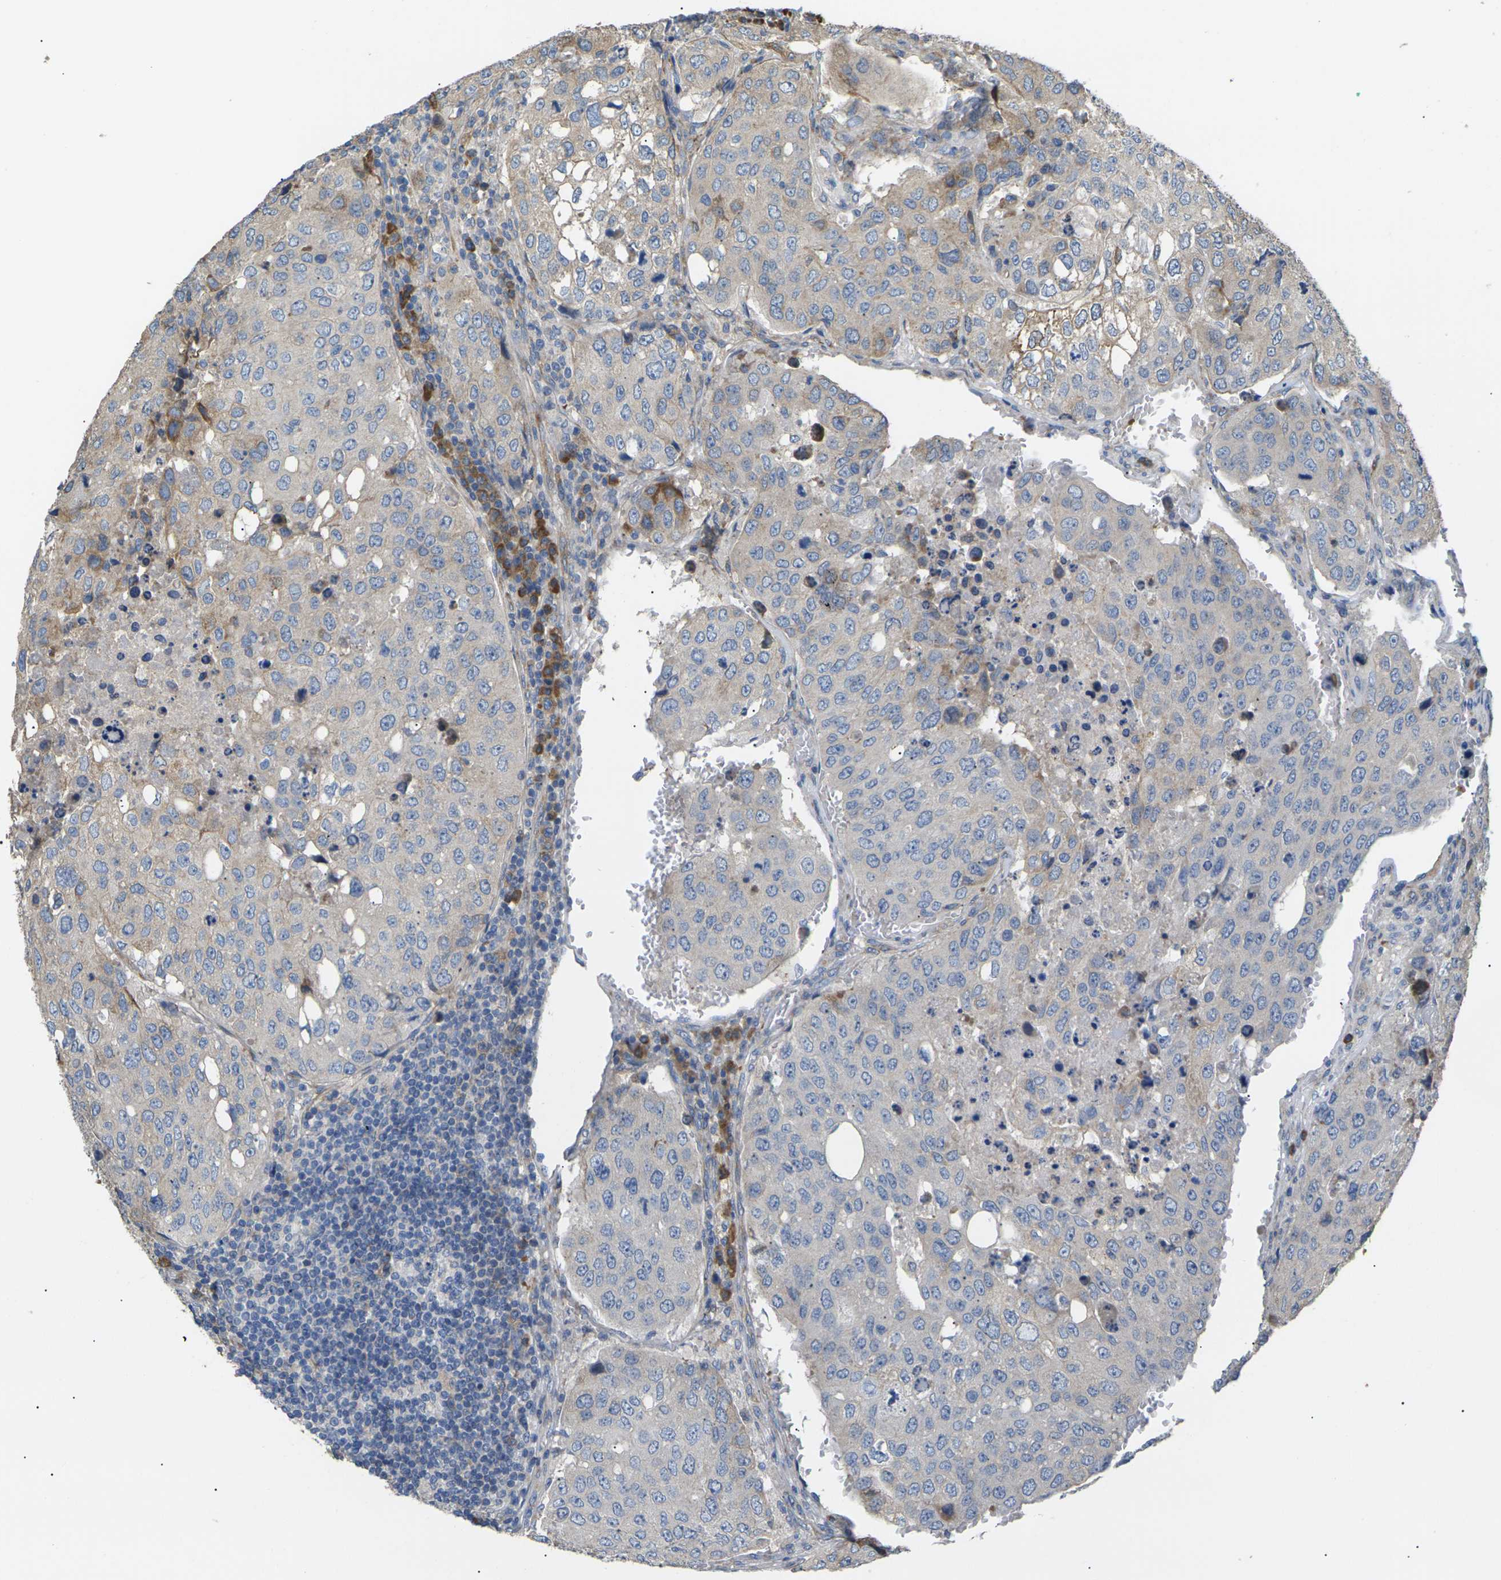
{"staining": {"intensity": "negative", "quantity": "none", "location": "none"}, "tissue": "urothelial cancer", "cell_type": "Tumor cells", "image_type": "cancer", "snomed": [{"axis": "morphology", "description": "Urothelial carcinoma, High grade"}, {"axis": "topography", "description": "Lymph node"}, {"axis": "topography", "description": "Urinary bladder"}], "caption": "An immunohistochemistry (IHC) micrograph of urothelial cancer is shown. There is no staining in tumor cells of urothelial cancer.", "gene": "KLHDC8B", "patient": {"sex": "male", "age": 51}}